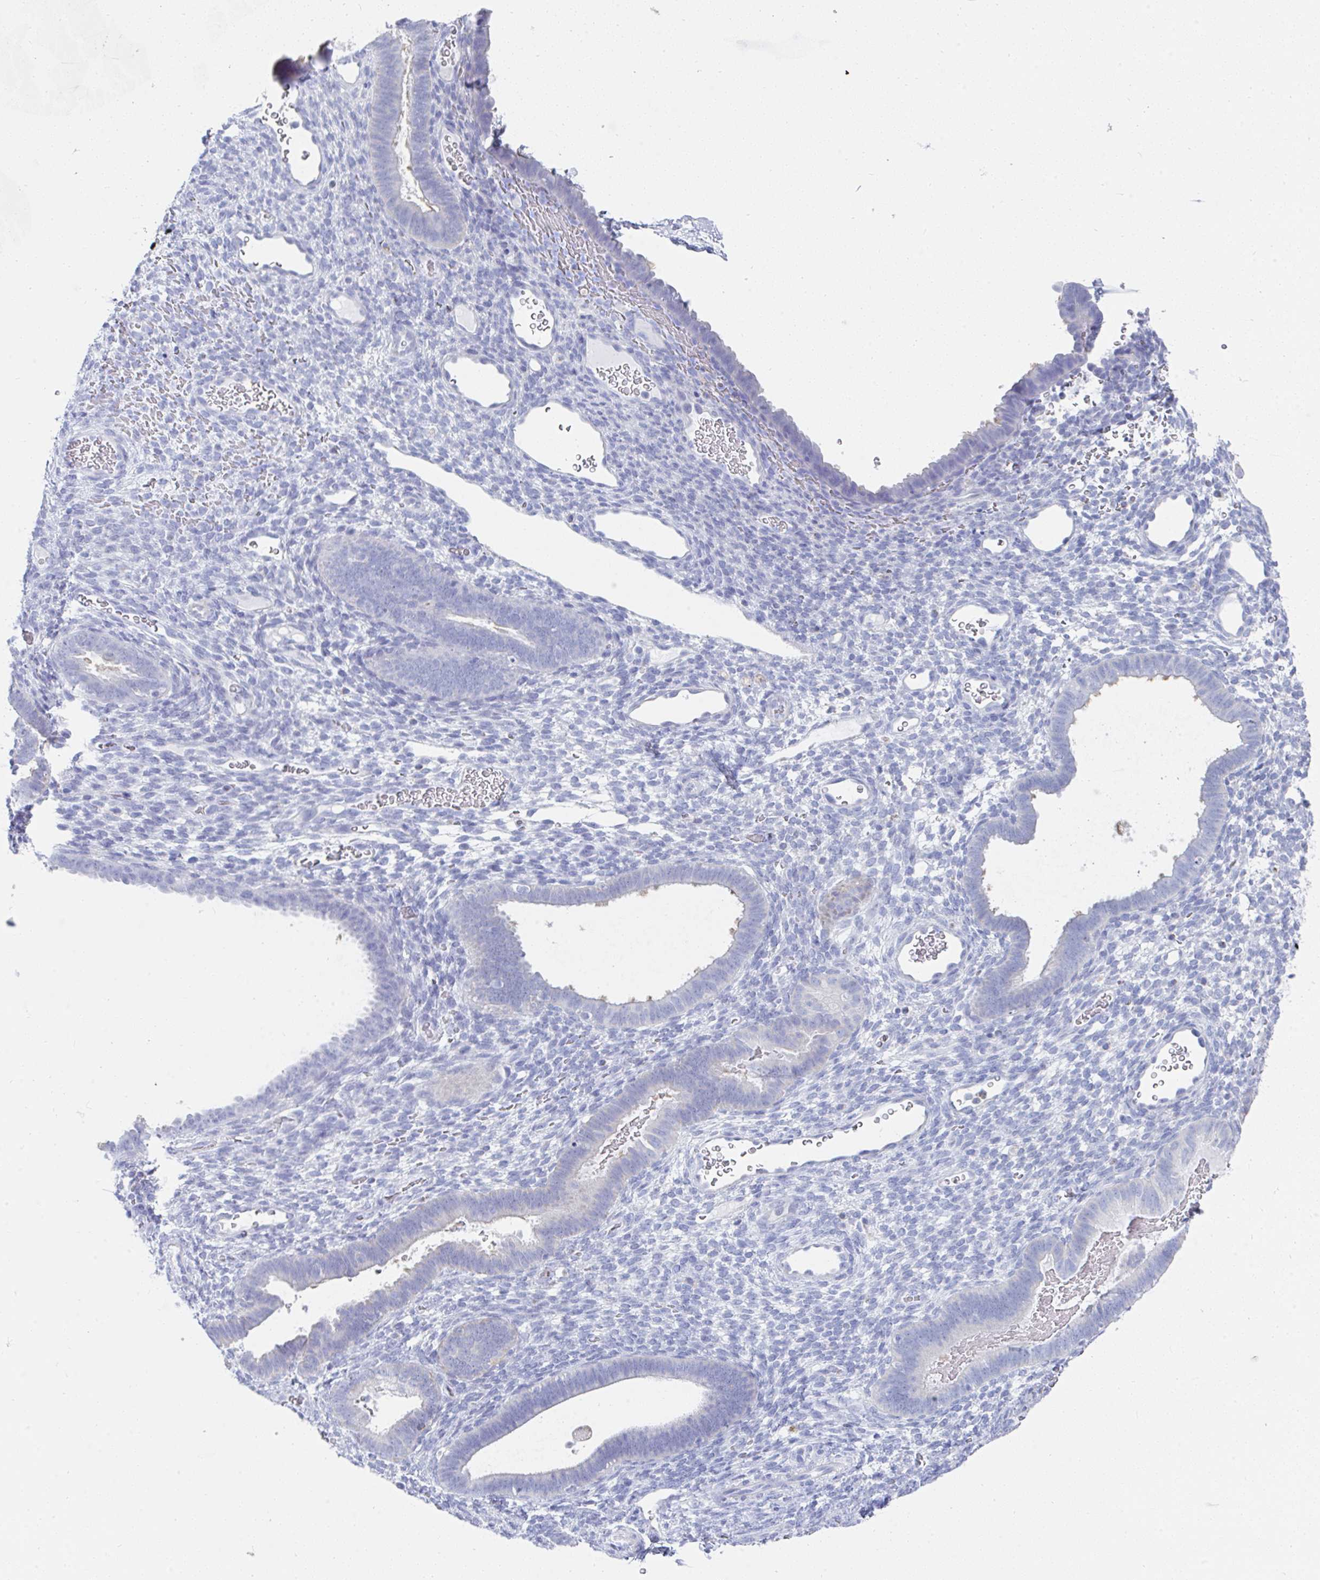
{"staining": {"intensity": "negative", "quantity": "none", "location": "none"}, "tissue": "endometrium", "cell_type": "Cells in endometrial stroma", "image_type": "normal", "snomed": [{"axis": "morphology", "description": "Normal tissue, NOS"}, {"axis": "topography", "description": "Endometrium"}], "caption": "IHC photomicrograph of unremarkable endometrium: endometrium stained with DAB demonstrates no significant protein expression in cells in endometrial stroma.", "gene": "MGAM2", "patient": {"sex": "female", "age": 34}}